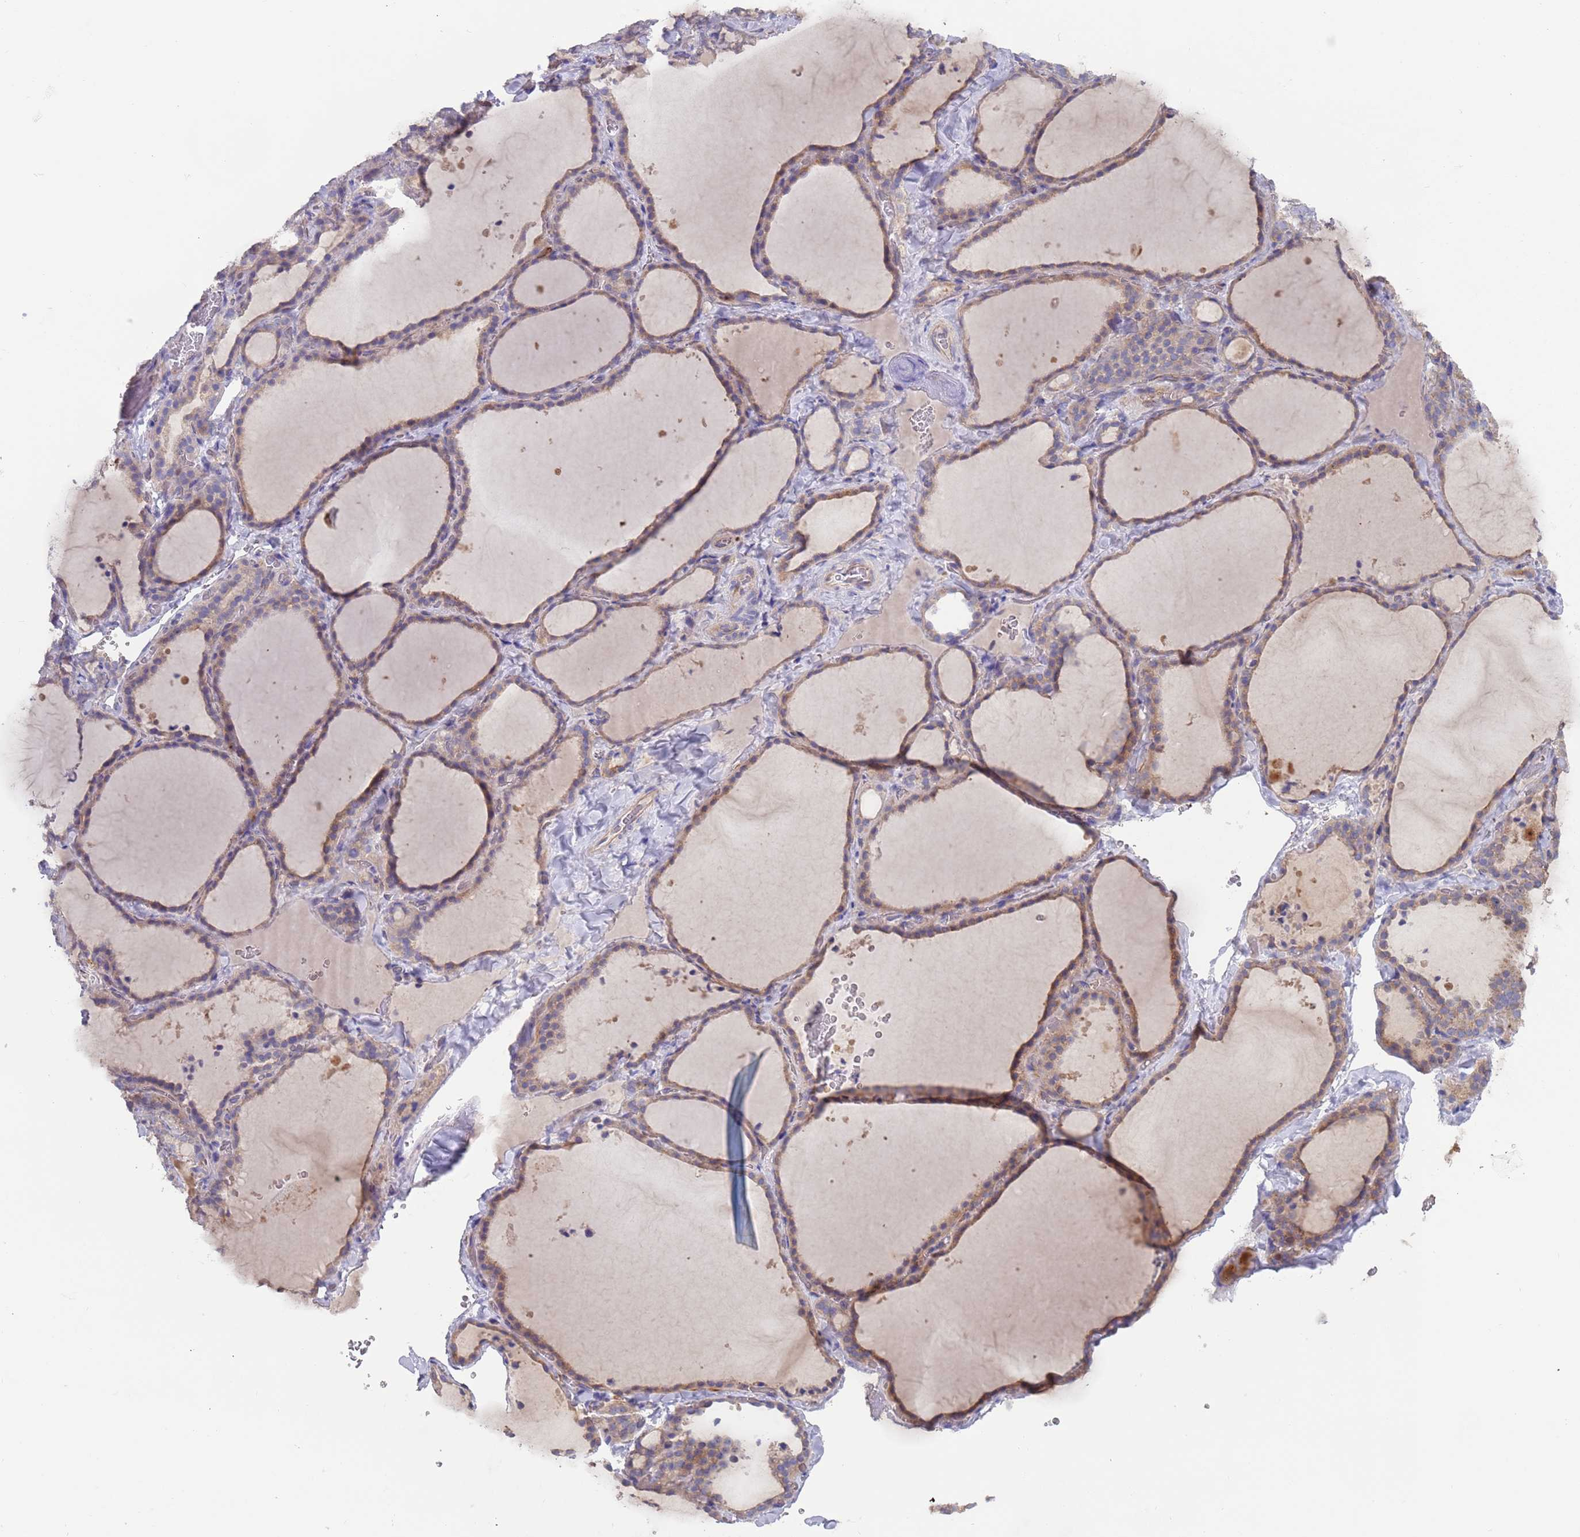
{"staining": {"intensity": "weak", "quantity": "25%-75%", "location": "cytoplasmic/membranous"}, "tissue": "thyroid gland", "cell_type": "Glandular cells", "image_type": "normal", "snomed": [{"axis": "morphology", "description": "Normal tissue, NOS"}, {"axis": "topography", "description": "Thyroid gland"}], "caption": "High-magnification brightfield microscopy of normal thyroid gland stained with DAB (3,3'-diaminobenzidine) (brown) and counterstained with hematoxylin (blue). glandular cells exhibit weak cytoplasmic/membranous positivity is identified in about25%-75% of cells.", "gene": "MALRD1", "patient": {"sex": "female", "age": 22}}